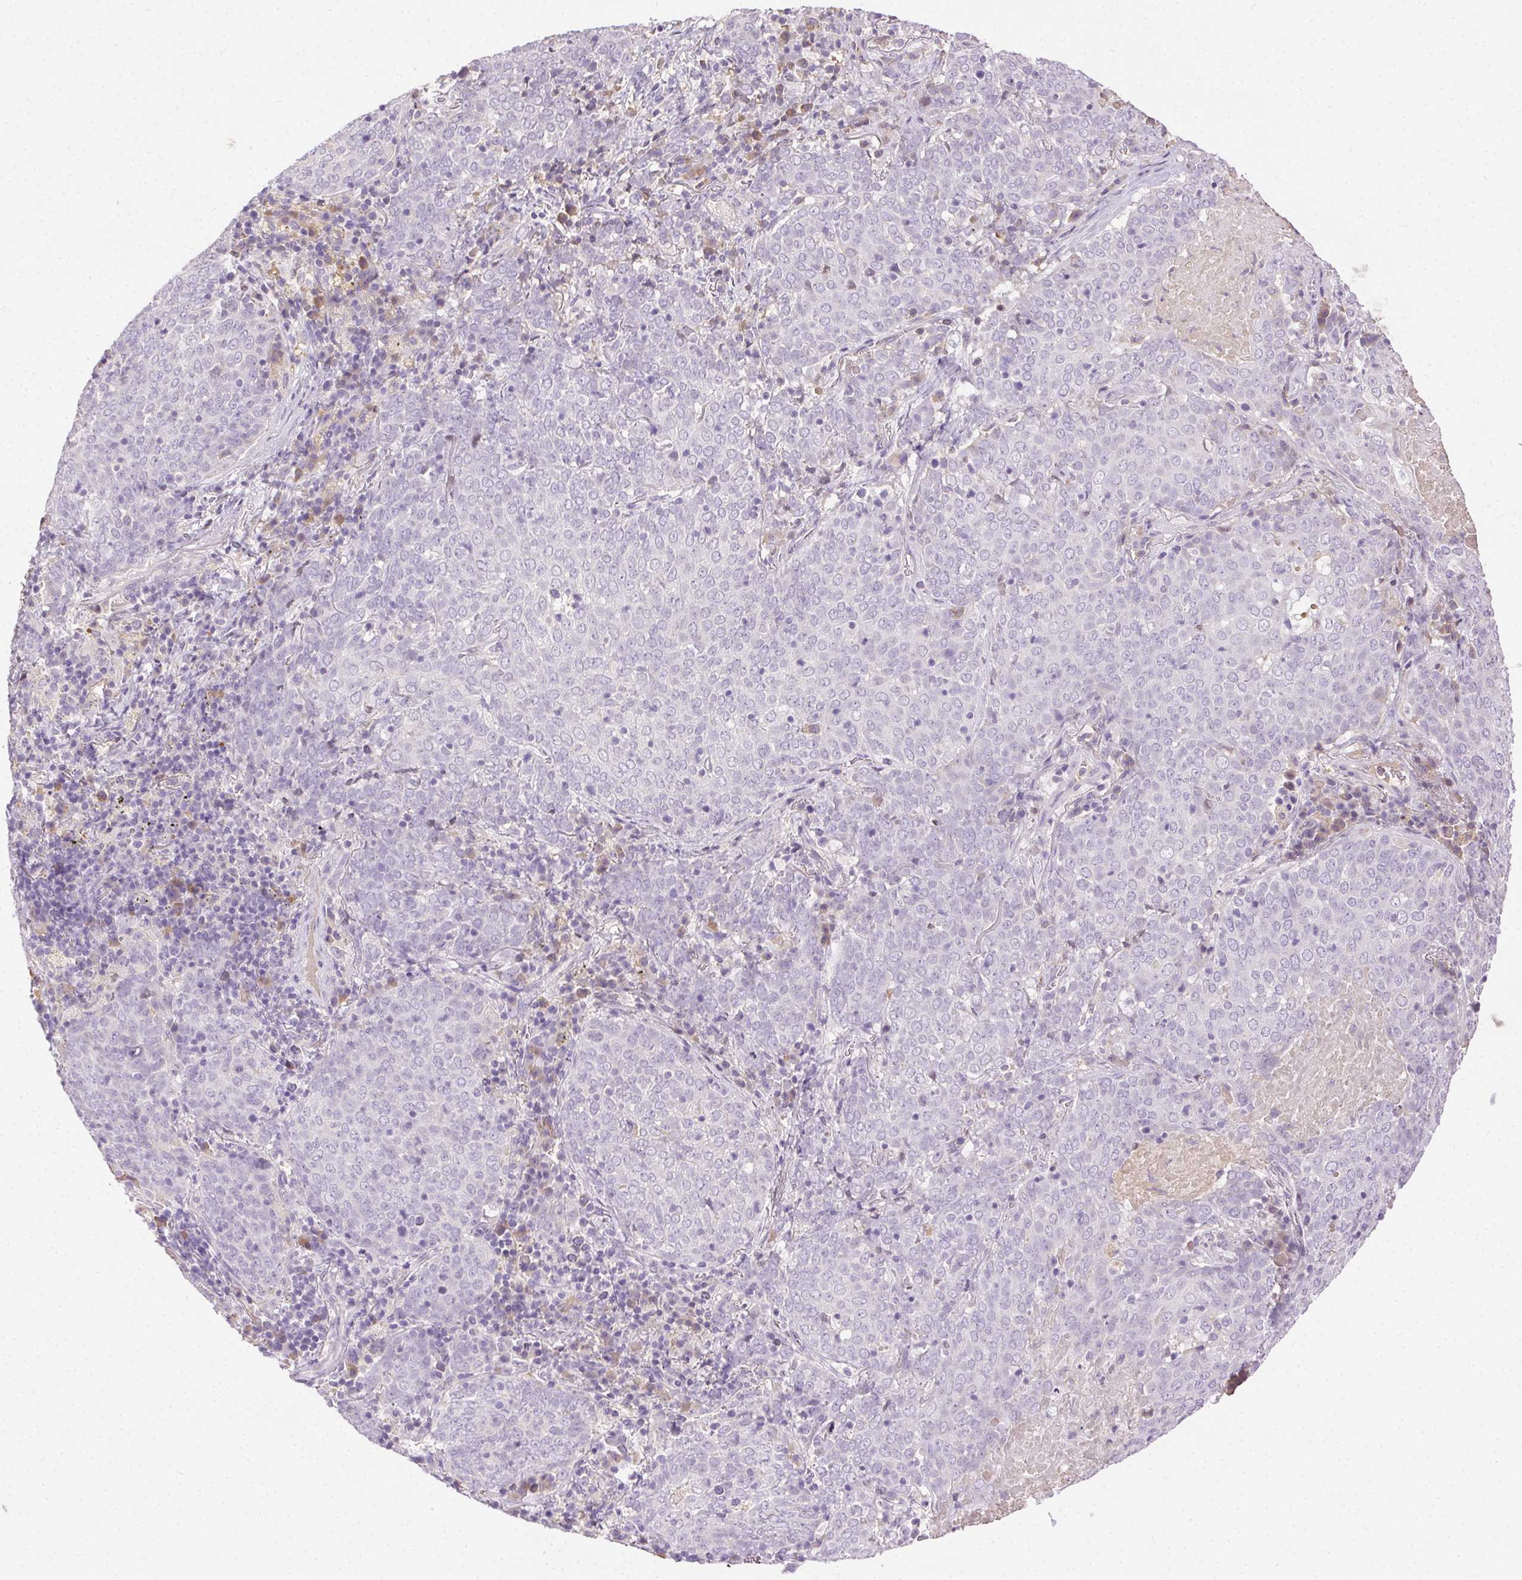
{"staining": {"intensity": "negative", "quantity": "none", "location": "none"}, "tissue": "lung cancer", "cell_type": "Tumor cells", "image_type": "cancer", "snomed": [{"axis": "morphology", "description": "Squamous cell carcinoma, NOS"}, {"axis": "topography", "description": "Lung"}], "caption": "Tumor cells are negative for protein expression in human lung squamous cell carcinoma. (DAB (3,3'-diaminobenzidine) IHC, high magnification).", "gene": "BPIFB2", "patient": {"sex": "male", "age": 82}}